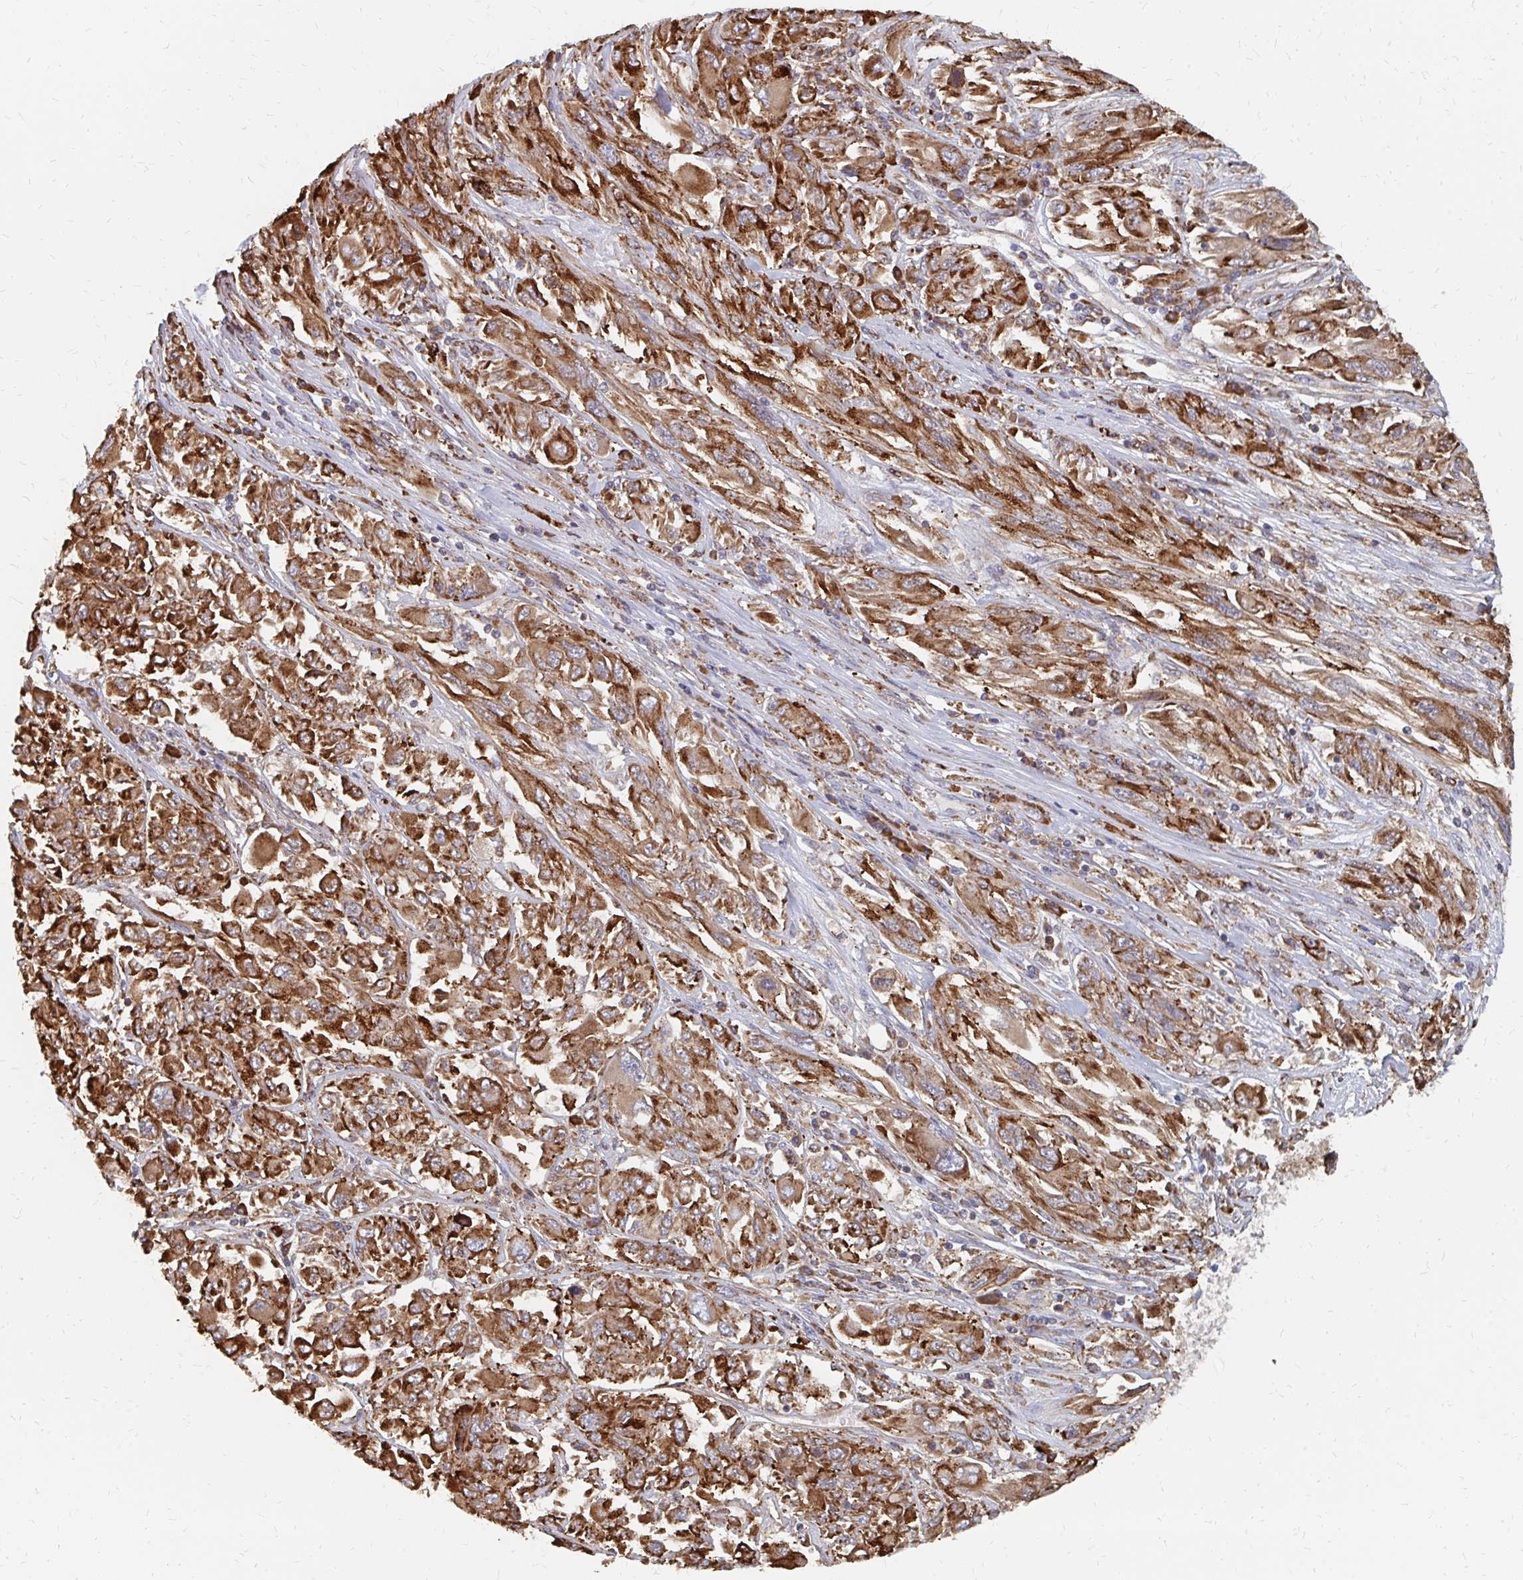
{"staining": {"intensity": "moderate", "quantity": ">75%", "location": "cytoplasmic/membranous"}, "tissue": "melanoma", "cell_type": "Tumor cells", "image_type": "cancer", "snomed": [{"axis": "morphology", "description": "Malignant melanoma, NOS"}, {"axis": "topography", "description": "Skin"}], "caption": "Immunohistochemical staining of human malignant melanoma displays medium levels of moderate cytoplasmic/membranous staining in about >75% of tumor cells. (DAB = brown stain, brightfield microscopy at high magnification).", "gene": "PPP1R13L", "patient": {"sex": "female", "age": 91}}